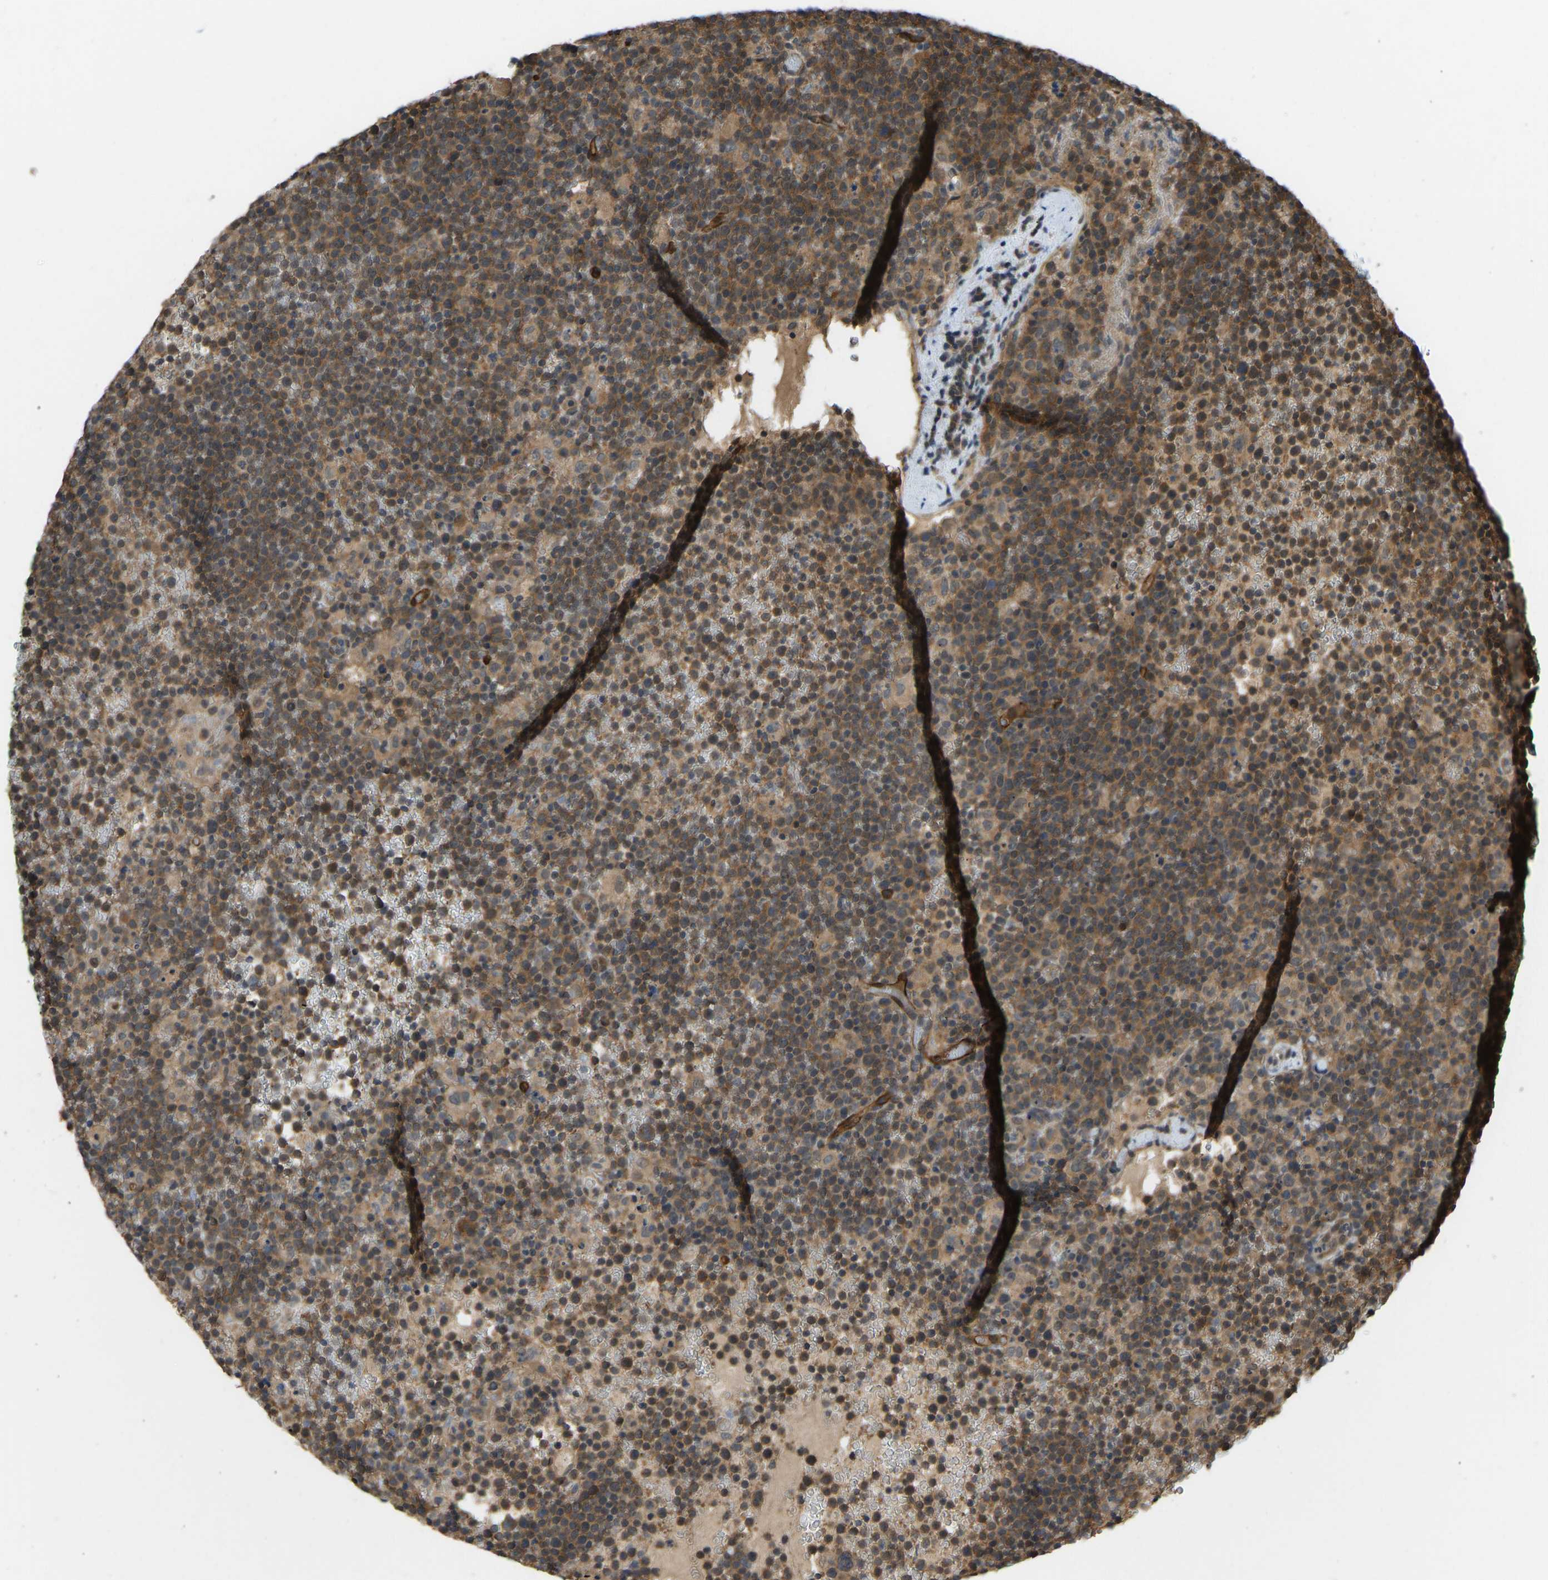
{"staining": {"intensity": "moderate", "quantity": ">75%", "location": "cytoplasmic/membranous"}, "tissue": "lymphoma", "cell_type": "Tumor cells", "image_type": "cancer", "snomed": [{"axis": "morphology", "description": "Malignant lymphoma, non-Hodgkin's type, High grade"}, {"axis": "topography", "description": "Lymph node"}], "caption": "Protein staining exhibits moderate cytoplasmic/membranous staining in about >75% of tumor cells in lymphoma.", "gene": "CCT8", "patient": {"sex": "male", "age": 61}}